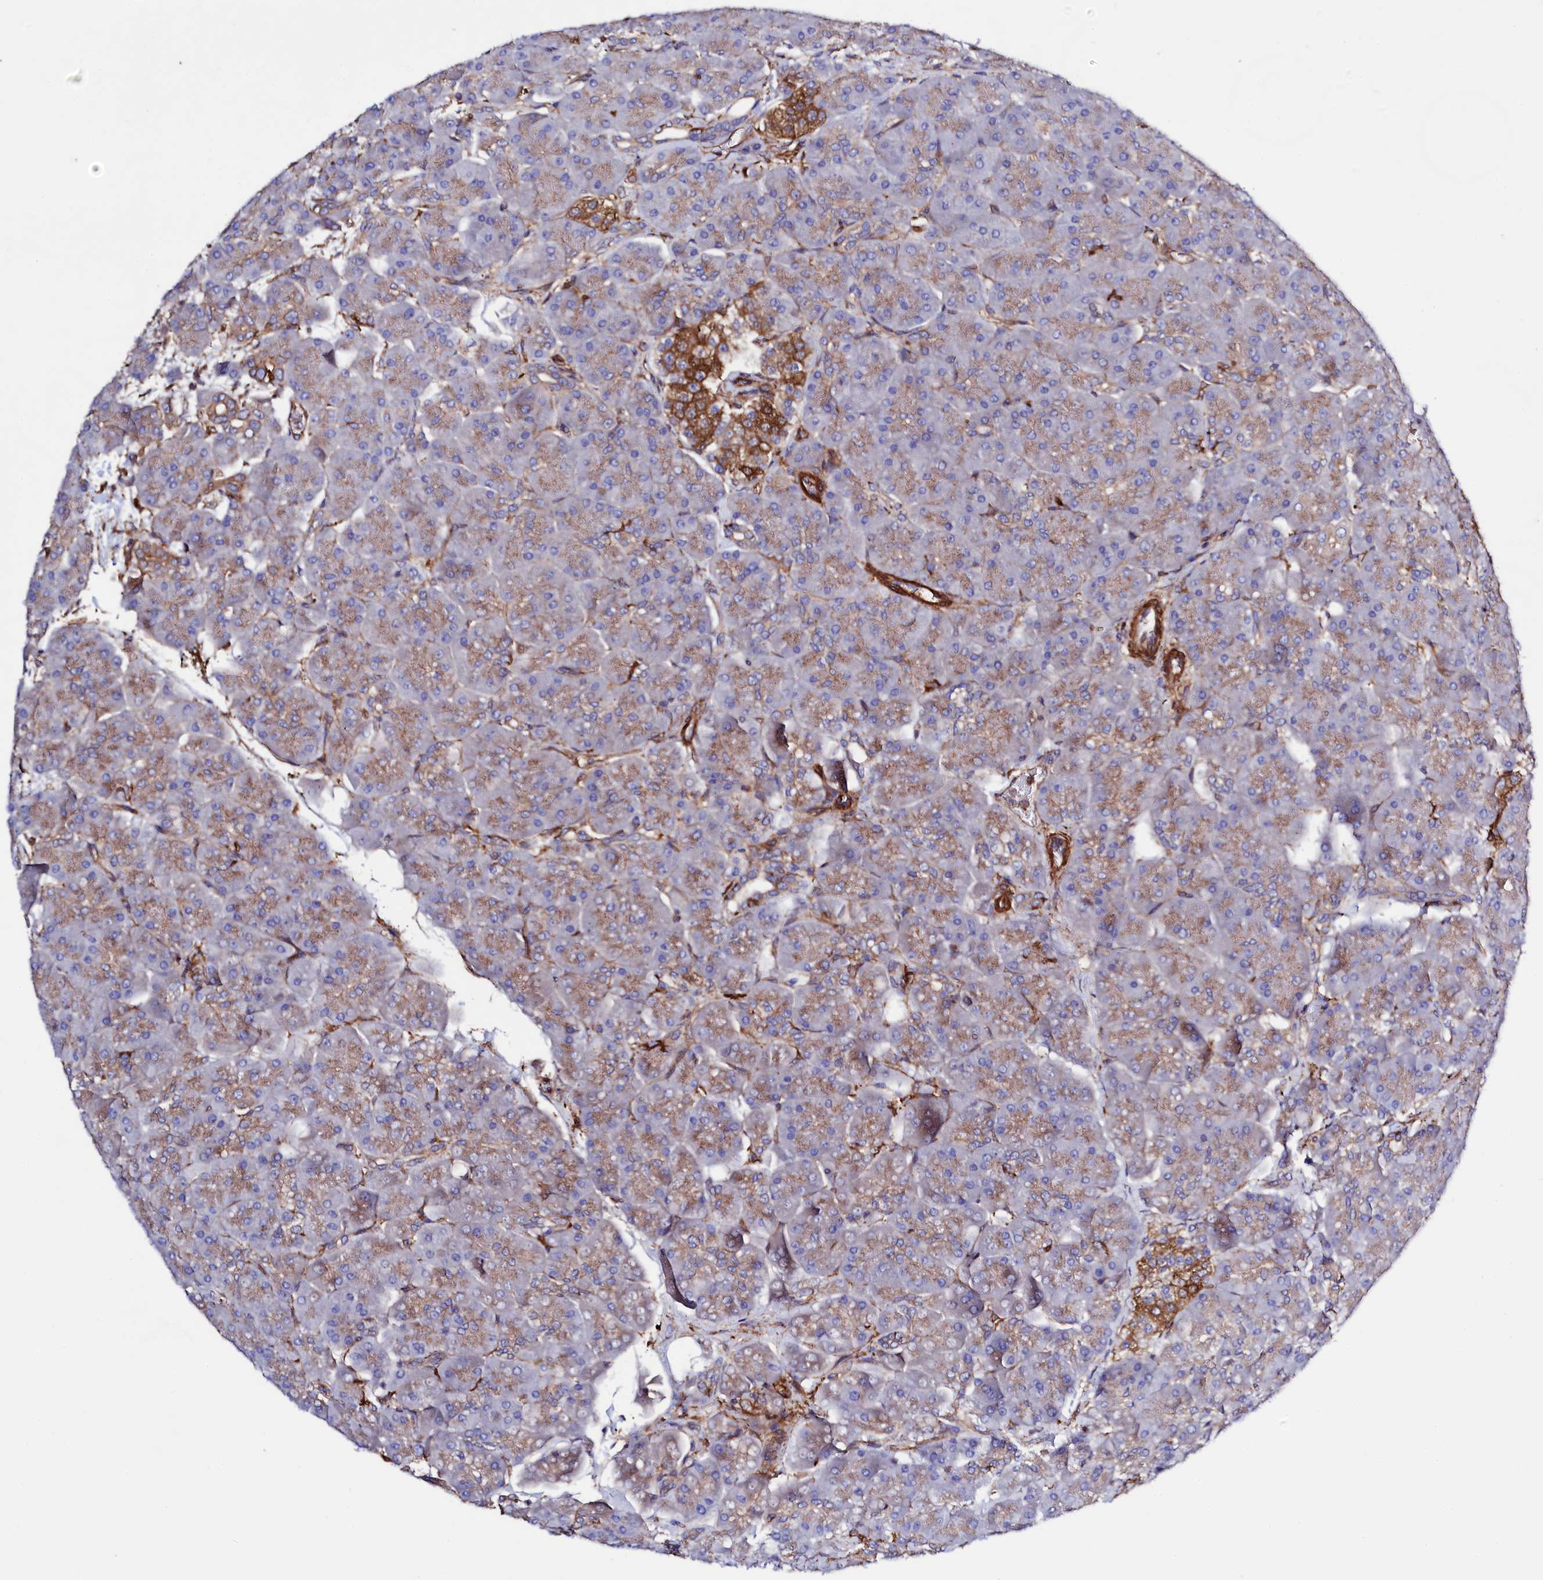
{"staining": {"intensity": "moderate", "quantity": ">75%", "location": "cytoplasmic/membranous"}, "tissue": "pancreas", "cell_type": "Exocrine glandular cells", "image_type": "normal", "snomed": [{"axis": "morphology", "description": "Normal tissue, NOS"}, {"axis": "topography", "description": "Pancreas"}], "caption": "DAB (3,3'-diaminobenzidine) immunohistochemical staining of normal human pancreas exhibits moderate cytoplasmic/membranous protein staining in about >75% of exocrine glandular cells.", "gene": "STAMBPL1", "patient": {"sex": "male", "age": 66}}